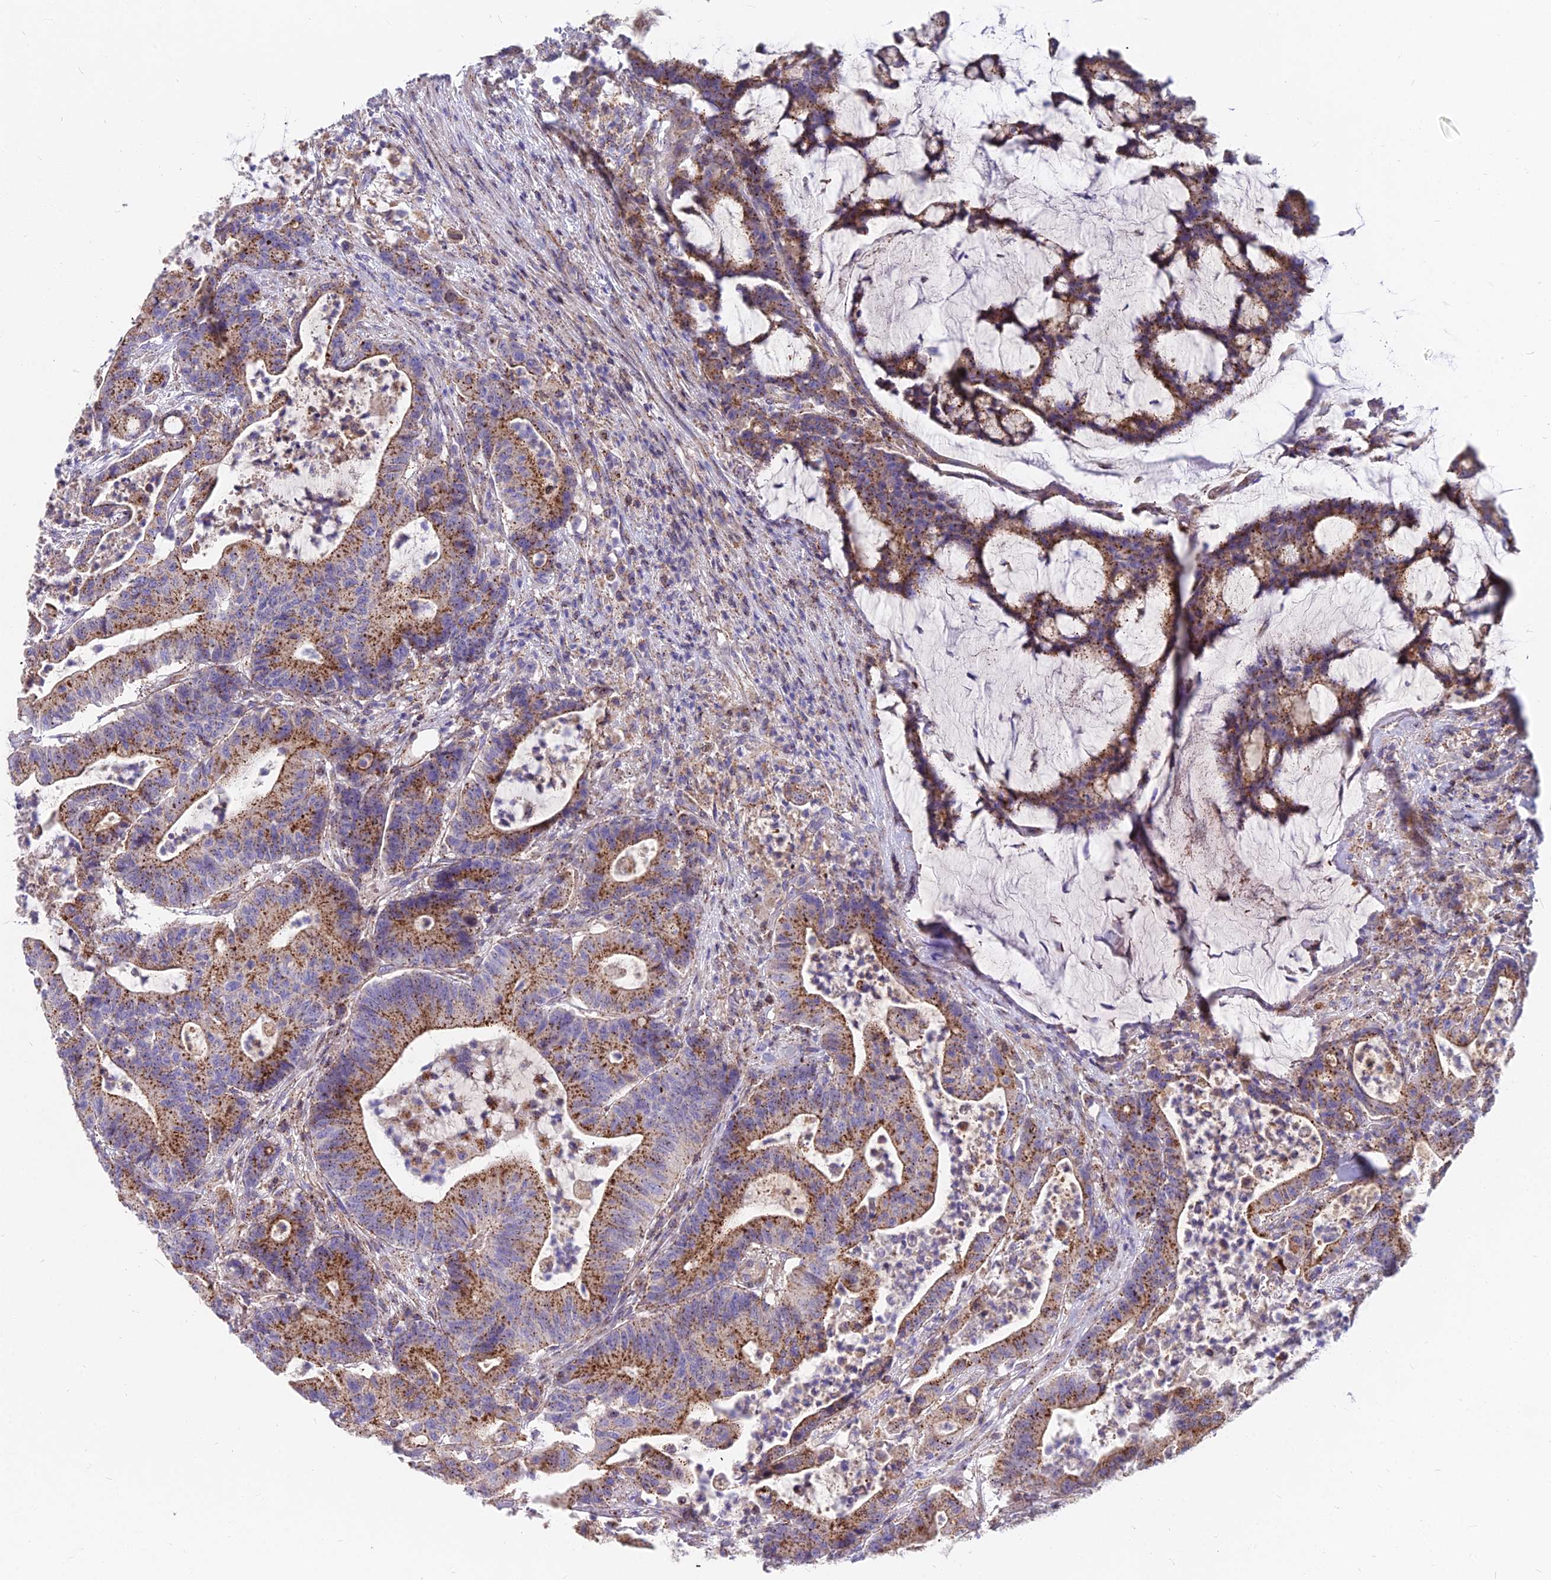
{"staining": {"intensity": "moderate", "quantity": ">75%", "location": "cytoplasmic/membranous"}, "tissue": "colorectal cancer", "cell_type": "Tumor cells", "image_type": "cancer", "snomed": [{"axis": "morphology", "description": "Adenocarcinoma, NOS"}, {"axis": "topography", "description": "Colon"}], "caption": "A micrograph of adenocarcinoma (colorectal) stained for a protein shows moderate cytoplasmic/membranous brown staining in tumor cells.", "gene": "FRMPD1", "patient": {"sex": "female", "age": 84}}